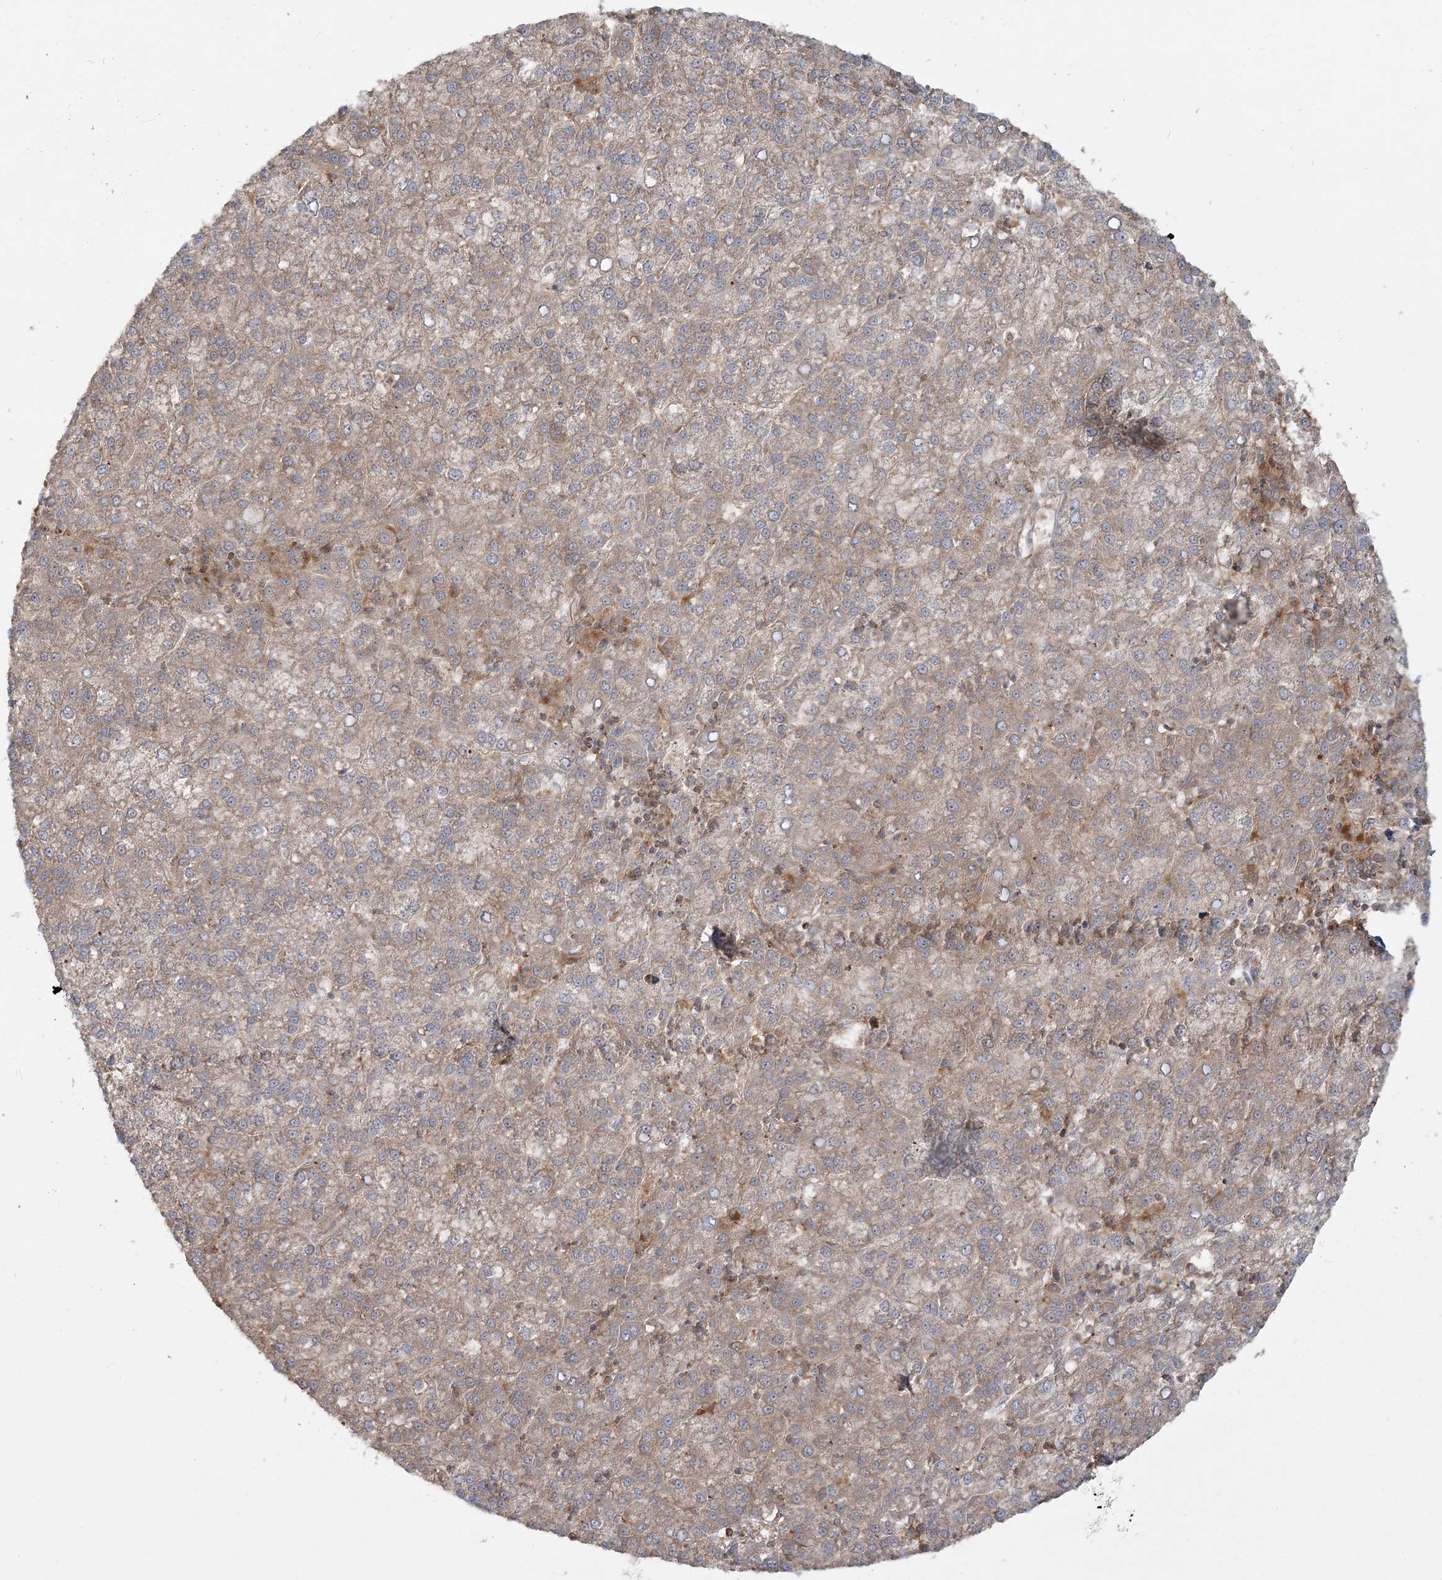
{"staining": {"intensity": "weak", "quantity": ">75%", "location": "cytoplasmic/membranous"}, "tissue": "liver cancer", "cell_type": "Tumor cells", "image_type": "cancer", "snomed": [{"axis": "morphology", "description": "Carcinoma, Hepatocellular, NOS"}, {"axis": "topography", "description": "Liver"}], "caption": "Protein positivity by immunohistochemistry displays weak cytoplasmic/membranous expression in about >75% of tumor cells in liver cancer (hepatocellular carcinoma).", "gene": "MOCS2", "patient": {"sex": "female", "age": 58}}